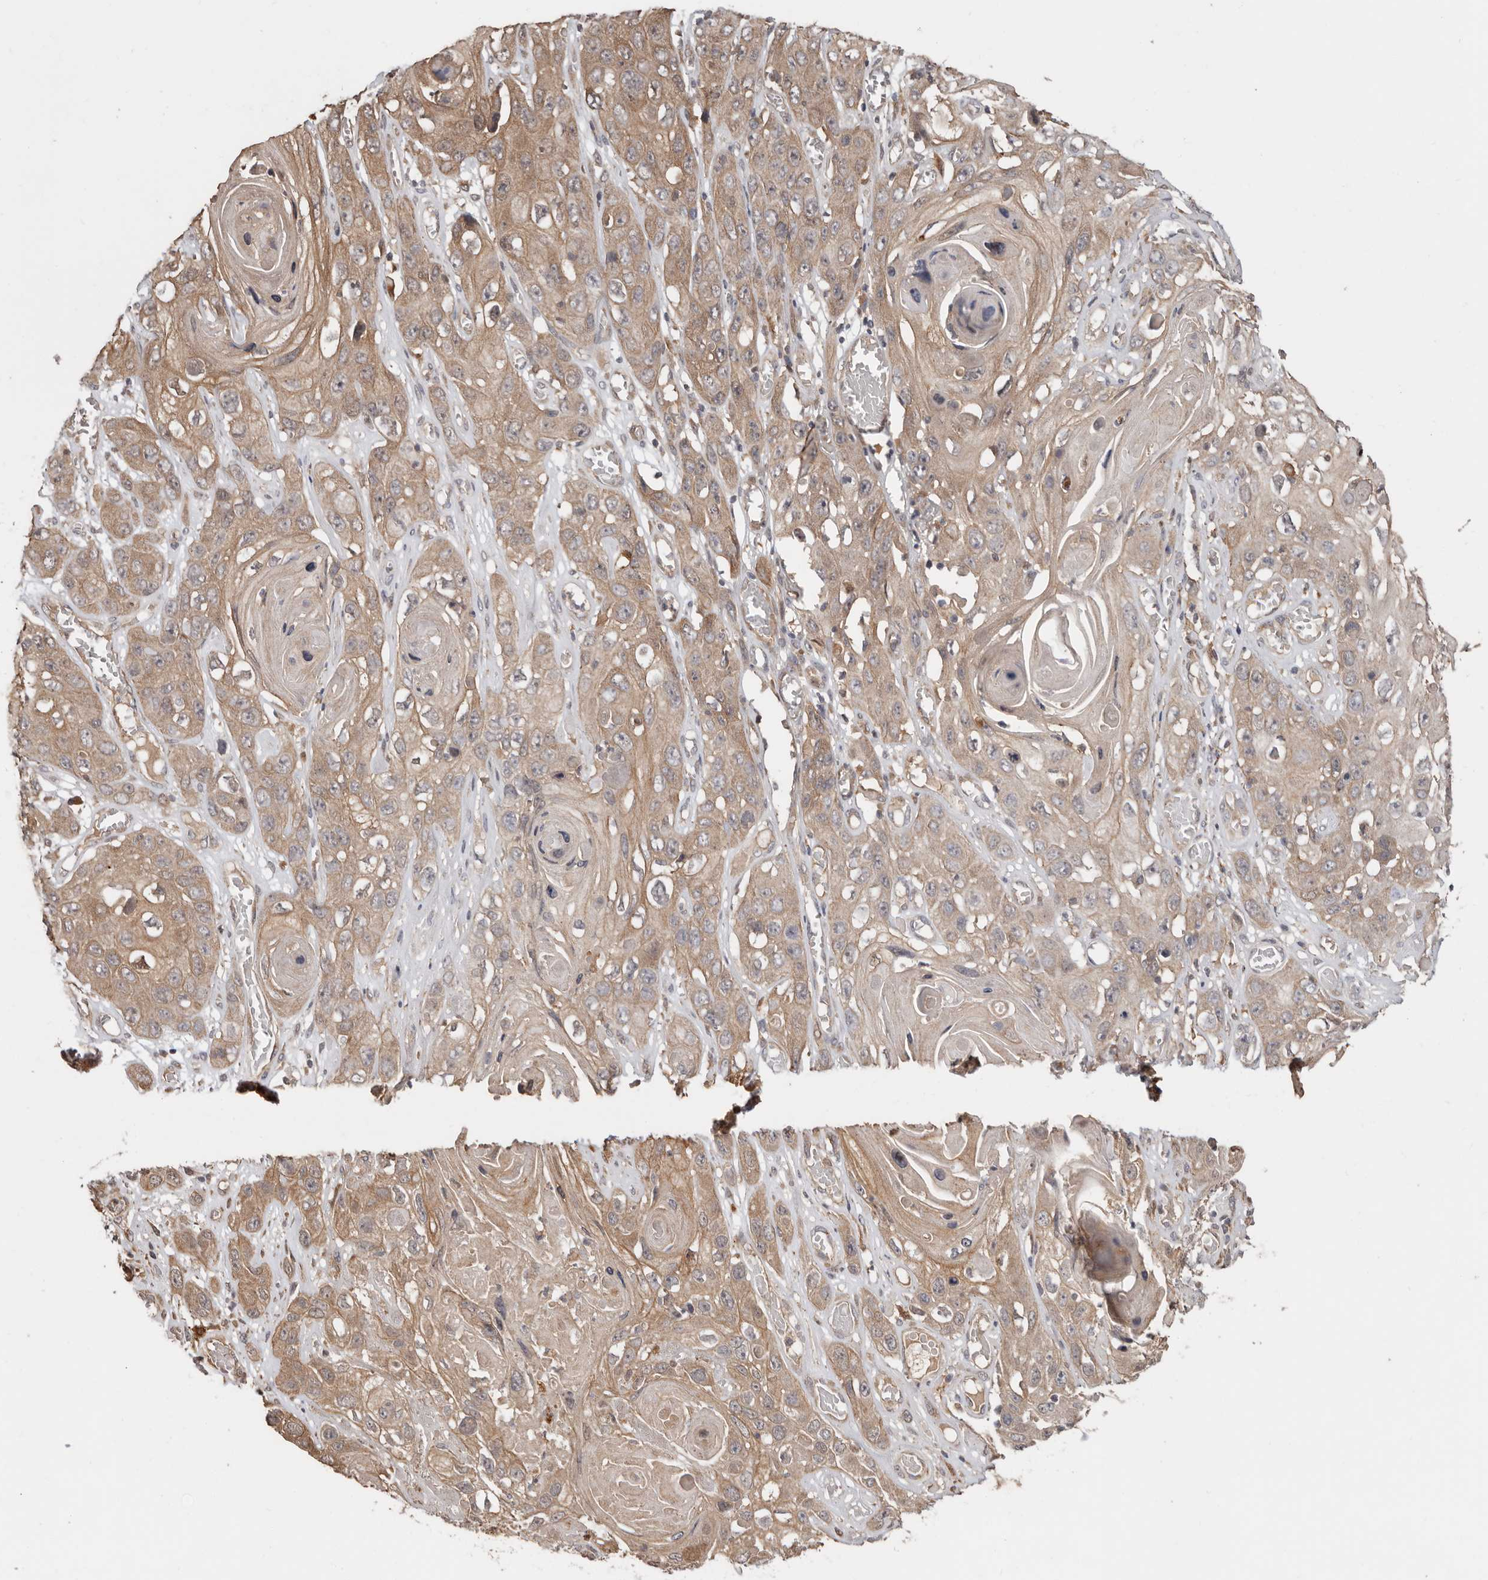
{"staining": {"intensity": "moderate", "quantity": ">75%", "location": "cytoplasmic/membranous"}, "tissue": "skin cancer", "cell_type": "Tumor cells", "image_type": "cancer", "snomed": [{"axis": "morphology", "description": "Squamous cell carcinoma, NOS"}, {"axis": "topography", "description": "Skin"}], "caption": "High-magnification brightfield microscopy of skin cancer (squamous cell carcinoma) stained with DAB (3,3'-diaminobenzidine) (brown) and counterstained with hematoxylin (blue). tumor cells exhibit moderate cytoplasmic/membranous expression is seen in about>75% of cells.", "gene": "RSPO2", "patient": {"sex": "male", "age": 55}}